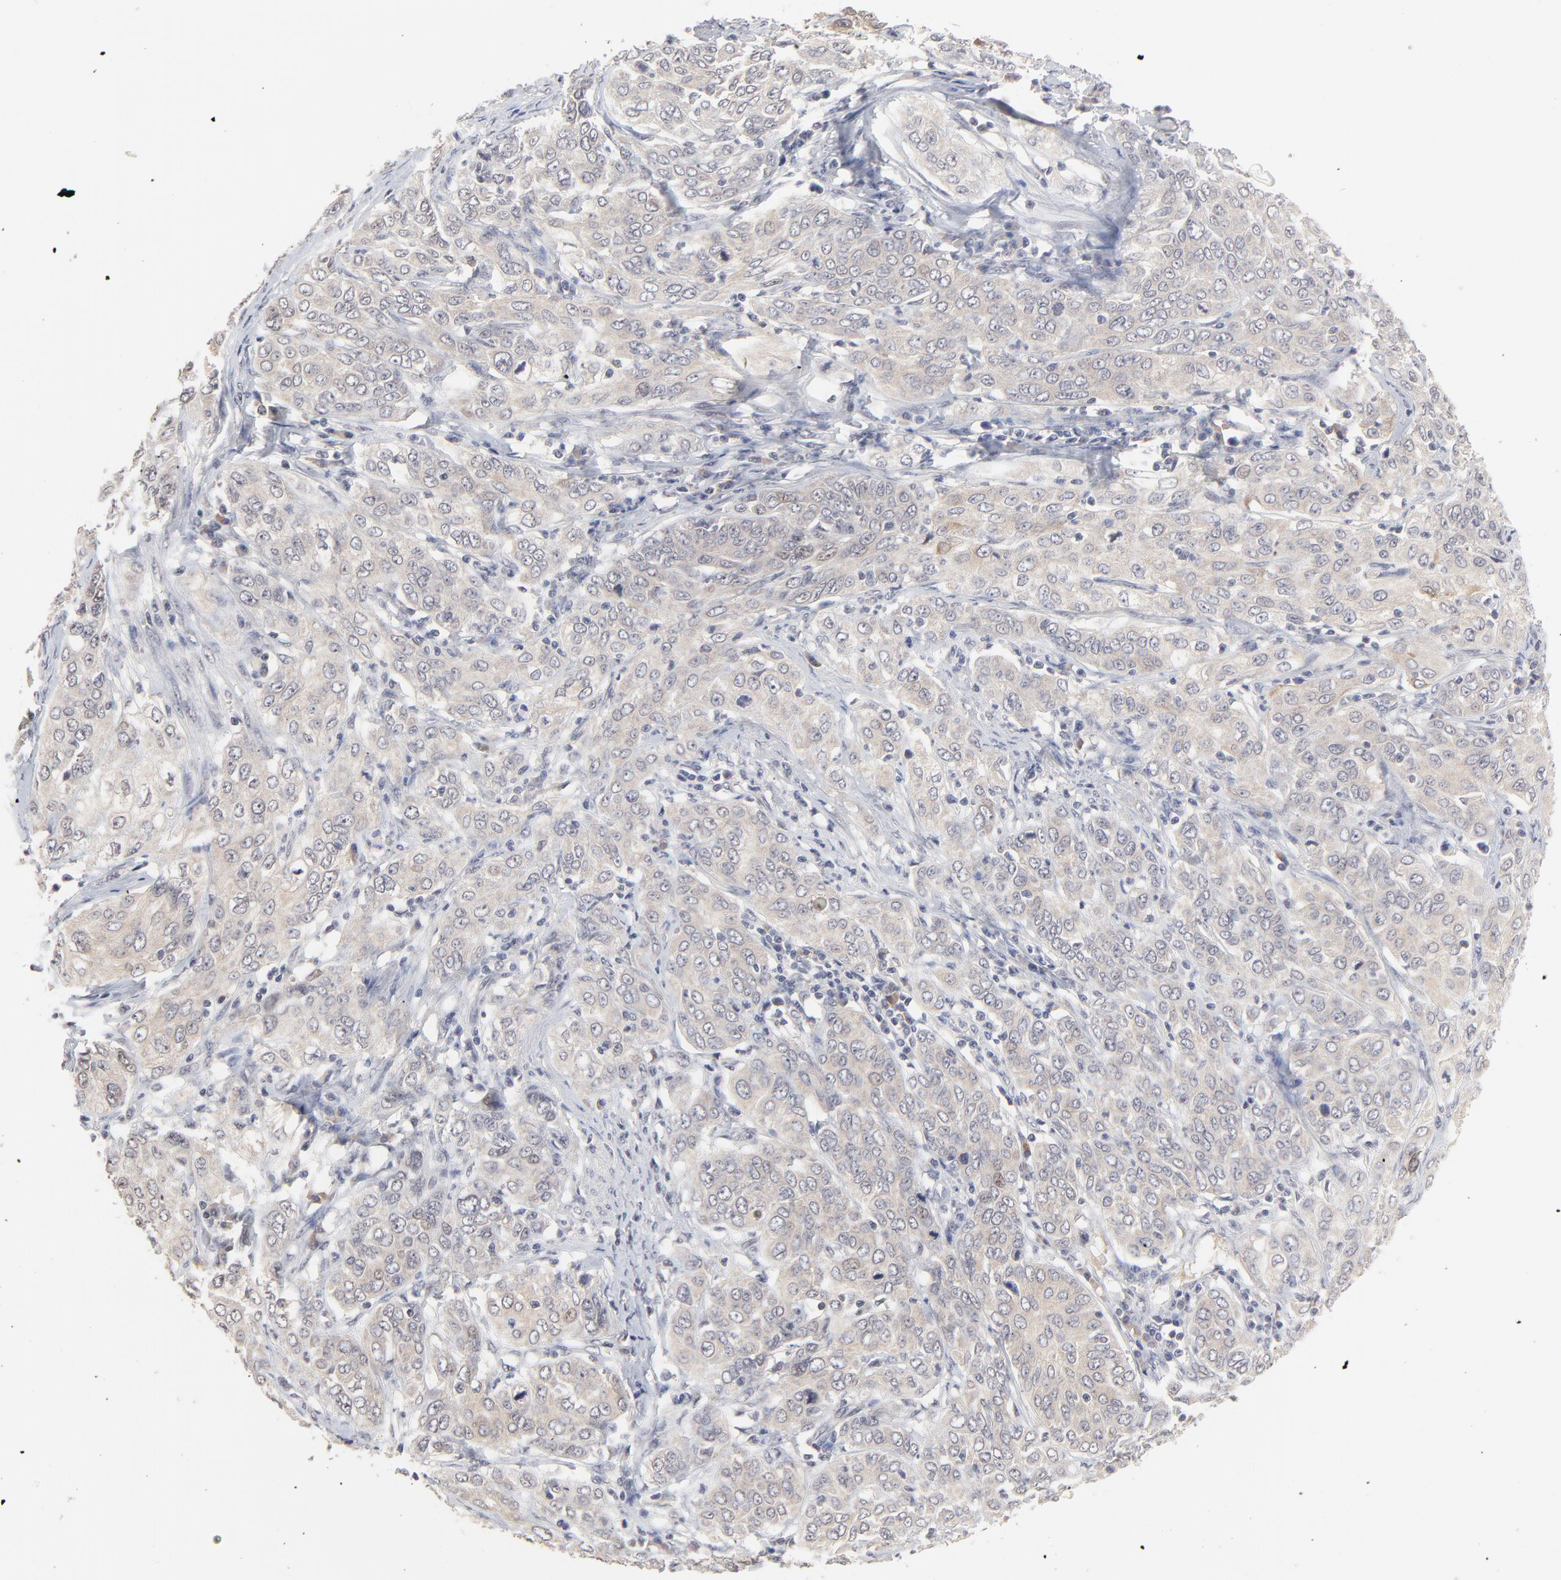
{"staining": {"intensity": "weak", "quantity": ">75%", "location": "cytoplasmic/membranous"}, "tissue": "cervical cancer", "cell_type": "Tumor cells", "image_type": "cancer", "snomed": [{"axis": "morphology", "description": "Squamous cell carcinoma, NOS"}, {"axis": "topography", "description": "Cervix"}], "caption": "Immunohistochemical staining of human squamous cell carcinoma (cervical) demonstrates low levels of weak cytoplasmic/membranous protein positivity in approximately >75% of tumor cells.", "gene": "FAM199X", "patient": {"sex": "female", "age": 38}}